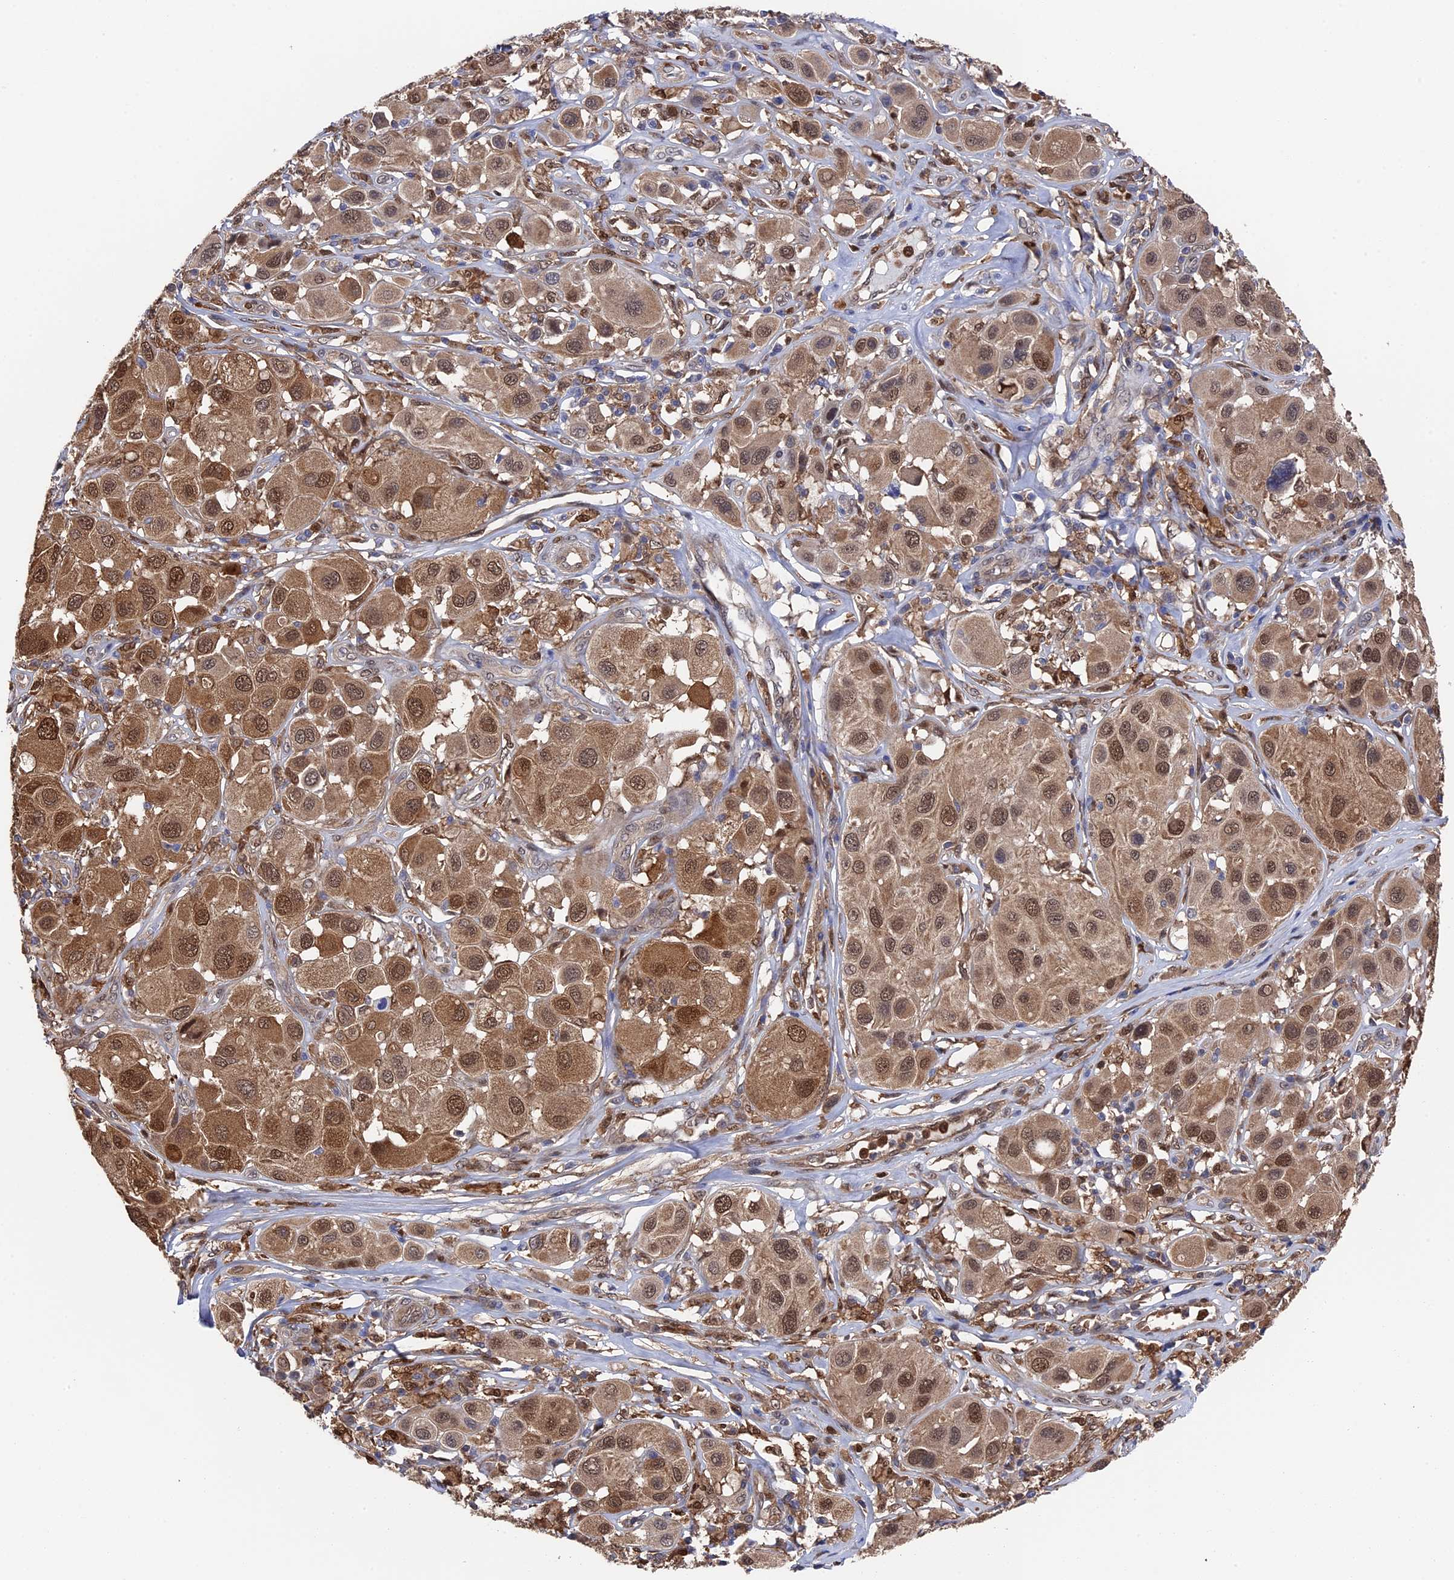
{"staining": {"intensity": "moderate", "quantity": ">75%", "location": "cytoplasmic/membranous,nuclear"}, "tissue": "melanoma", "cell_type": "Tumor cells", "image_type": "cancer", "snomed": [{"axis": "morphology", "description": "Malignant melanoma, Metastatic site"}, {"axis": "topography", "description": "Skin"}], "caption": "The immunohistochemical stain labels moderate cytoplasmic/membranous and nuclear positivity in tumor cells of melanoma tissue. The protein is shown in brown color, while the nuclei are stained blue.", "gene": "RNH1", "patient": {"sex": "male", "age": 41}}